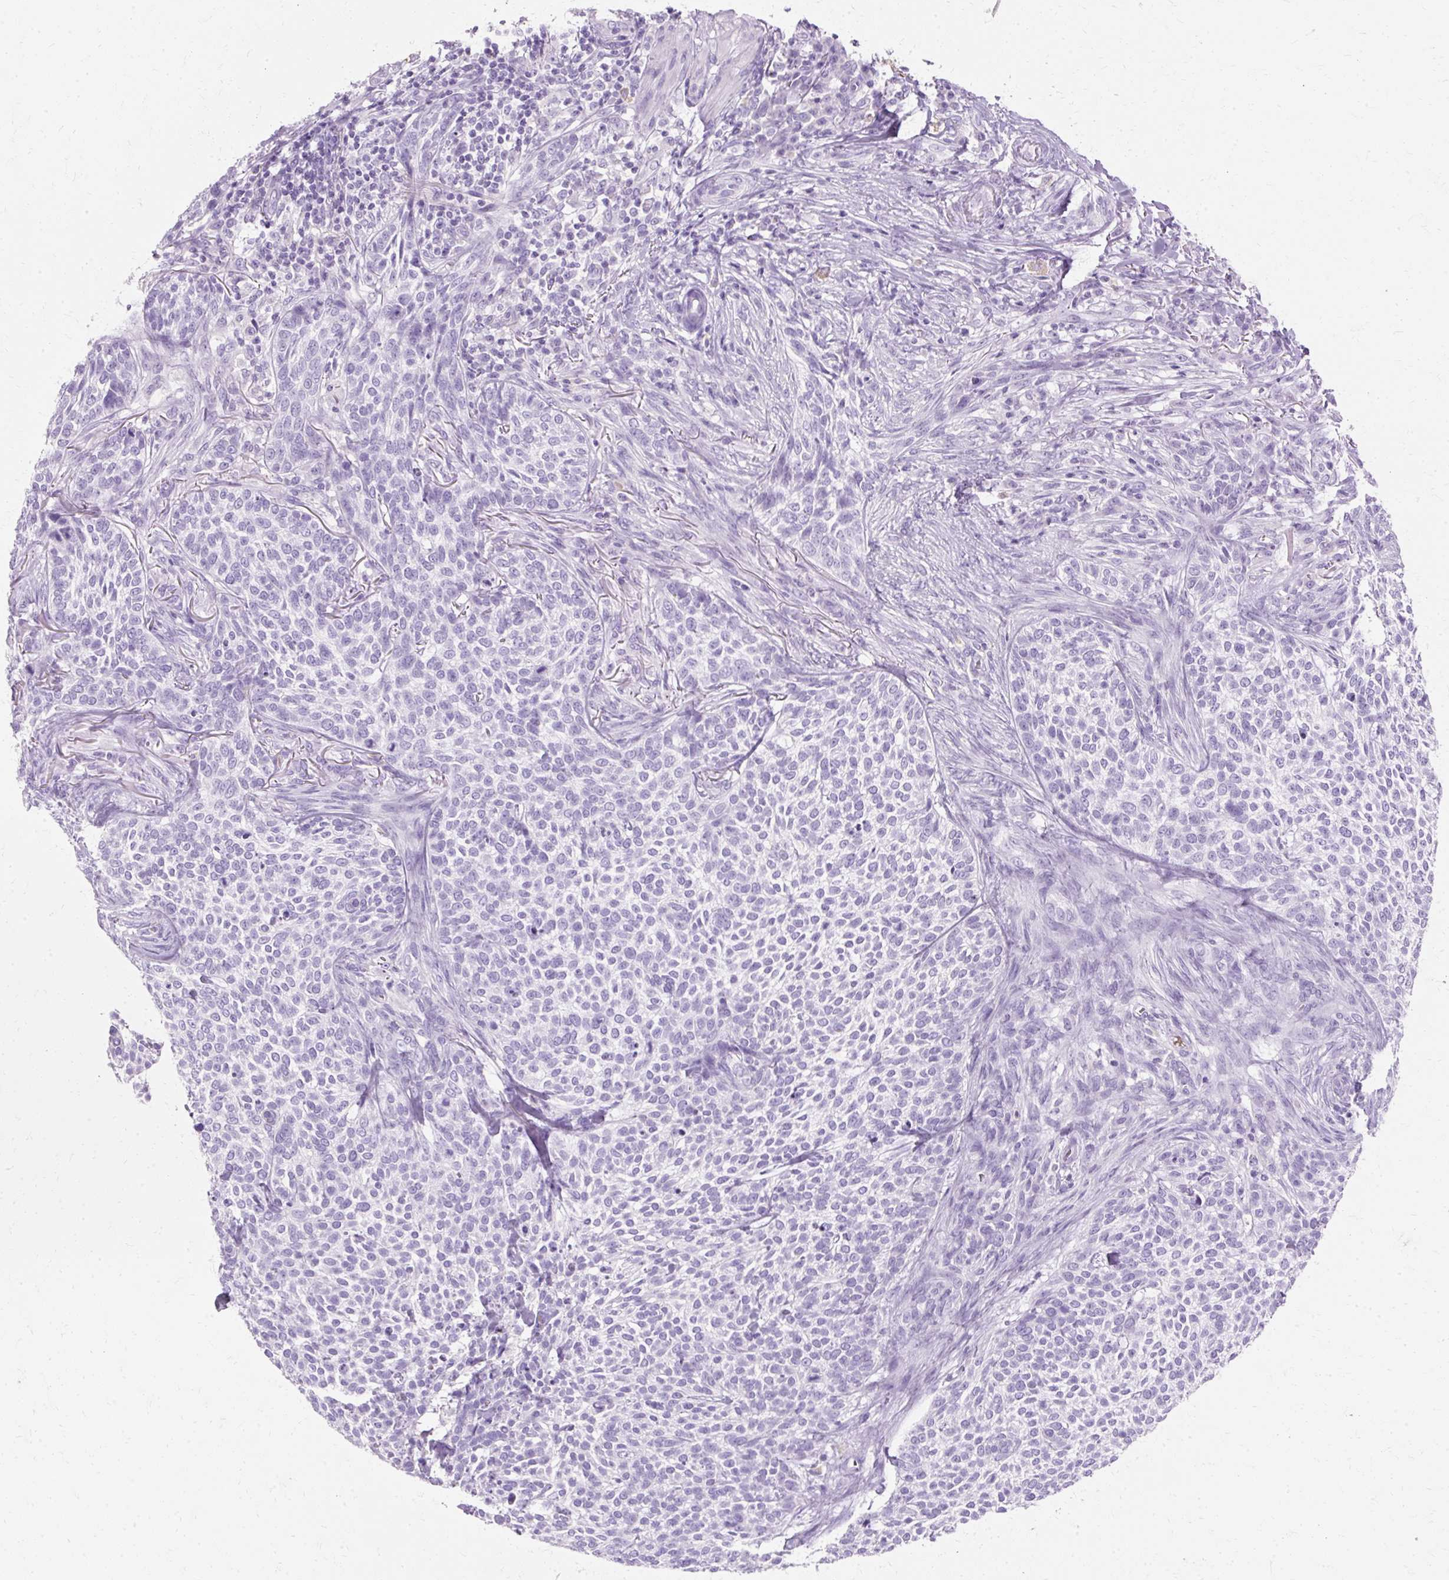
{"staining": {"intensity": "negative", "quantity": "none", "location": "none"}, "tissue": "skin cancer", "cell_type": "Tumor cells", "image_type": "cancer", "snomed": [{"axis": "morphology", "description": "Basal cell carcinoma"}, {"axis": "topography", "description": "Skin"}], "caption": "Tumor cells show no significant protein positivity in skin basal cell carcinoma.", "gene": "DEFA1", "patient": {"sex": "female", "age": 64}}